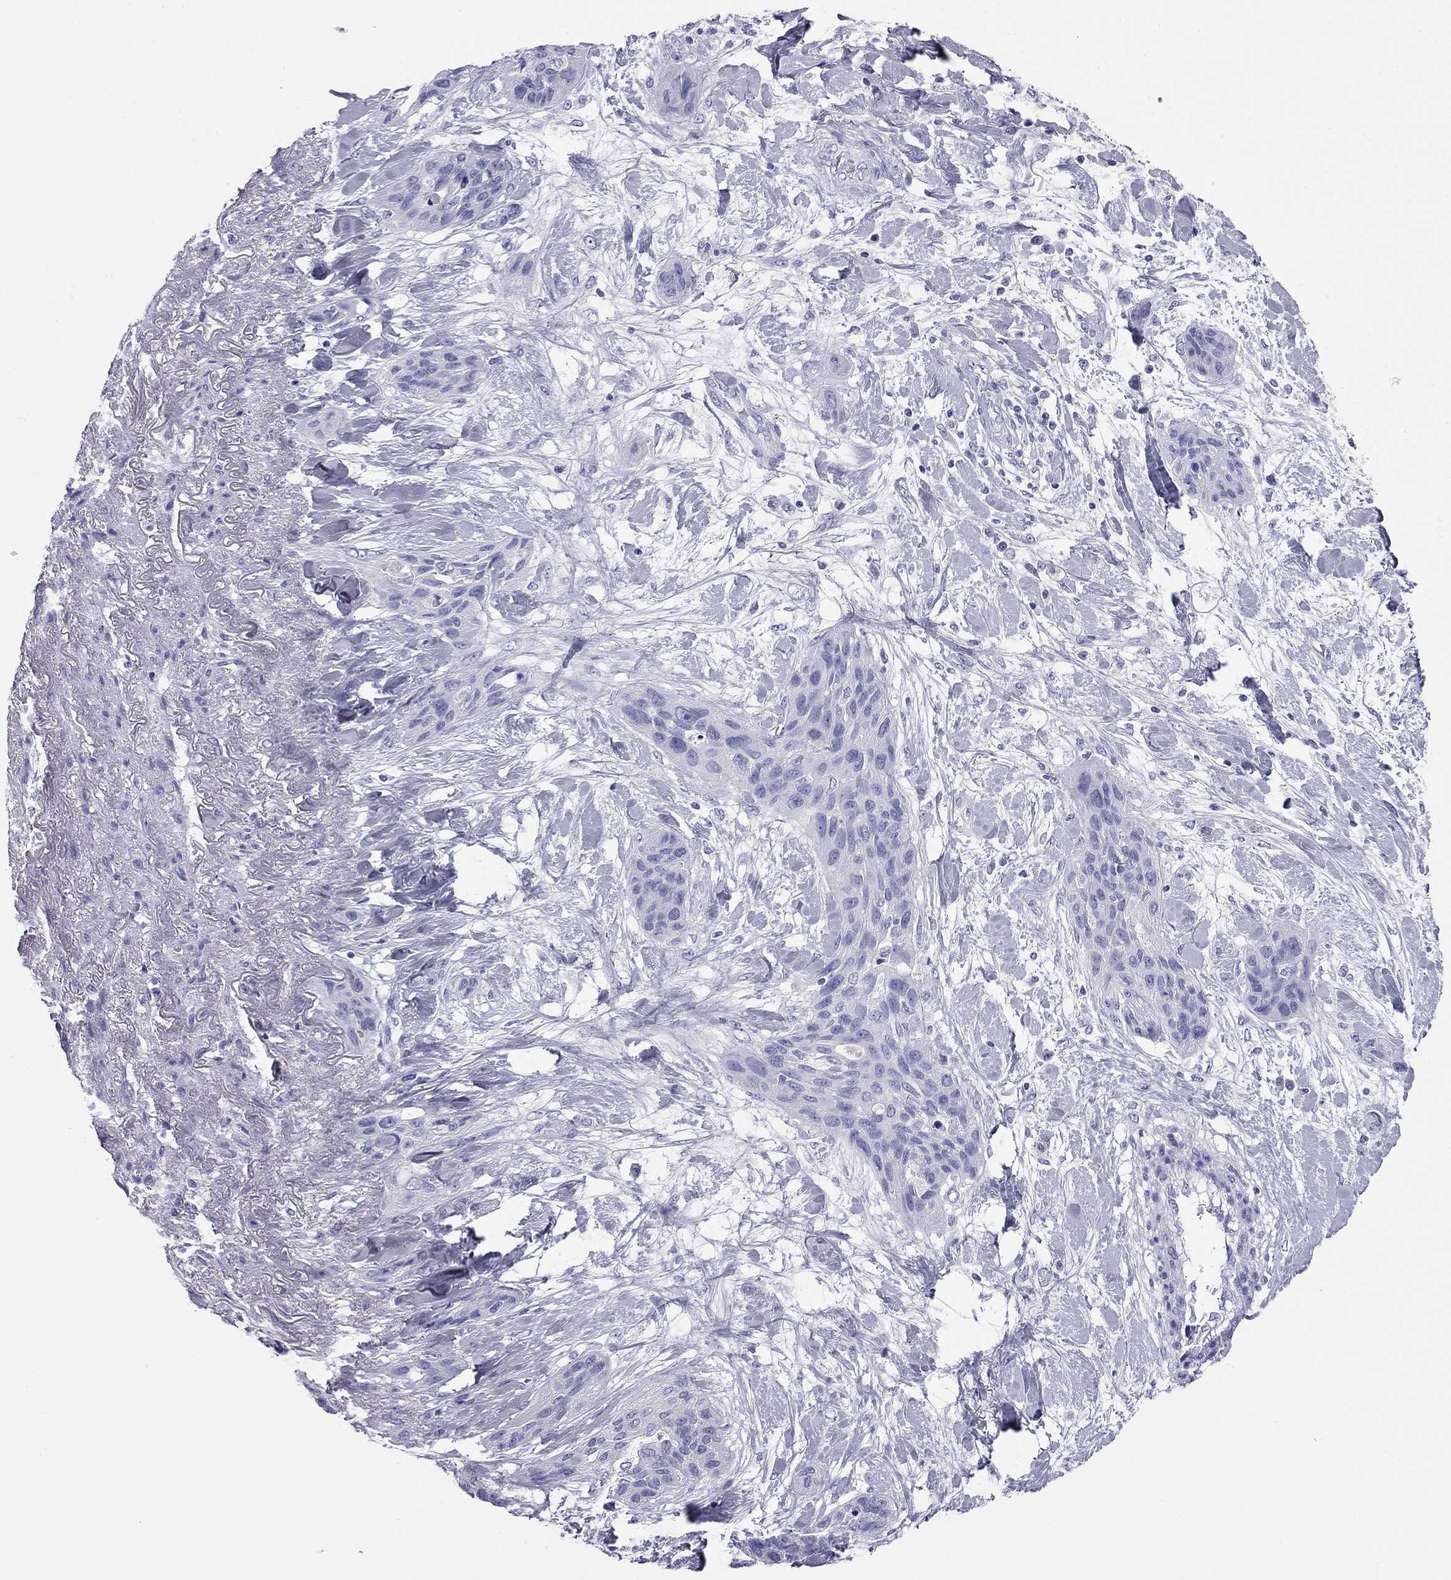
{"staining": {"intensity": "negative", "quantity": "none", "location": "none"}, "tissue": "lung cancer", "cell_type": "Tumor cells", "image_type": "cancer", "snomed": [{"axis": "morphology", "description": "Squamous cell carcinoma, NOS"}, {"axis": "topography", "description": "Lung"}], "caption": "Immunohistochemistry of human squamous cell carcinoma (lung) displays no staining in tumor cells.", "gene": "ODF4", "patient": {"sex": "female", "age": 70}}